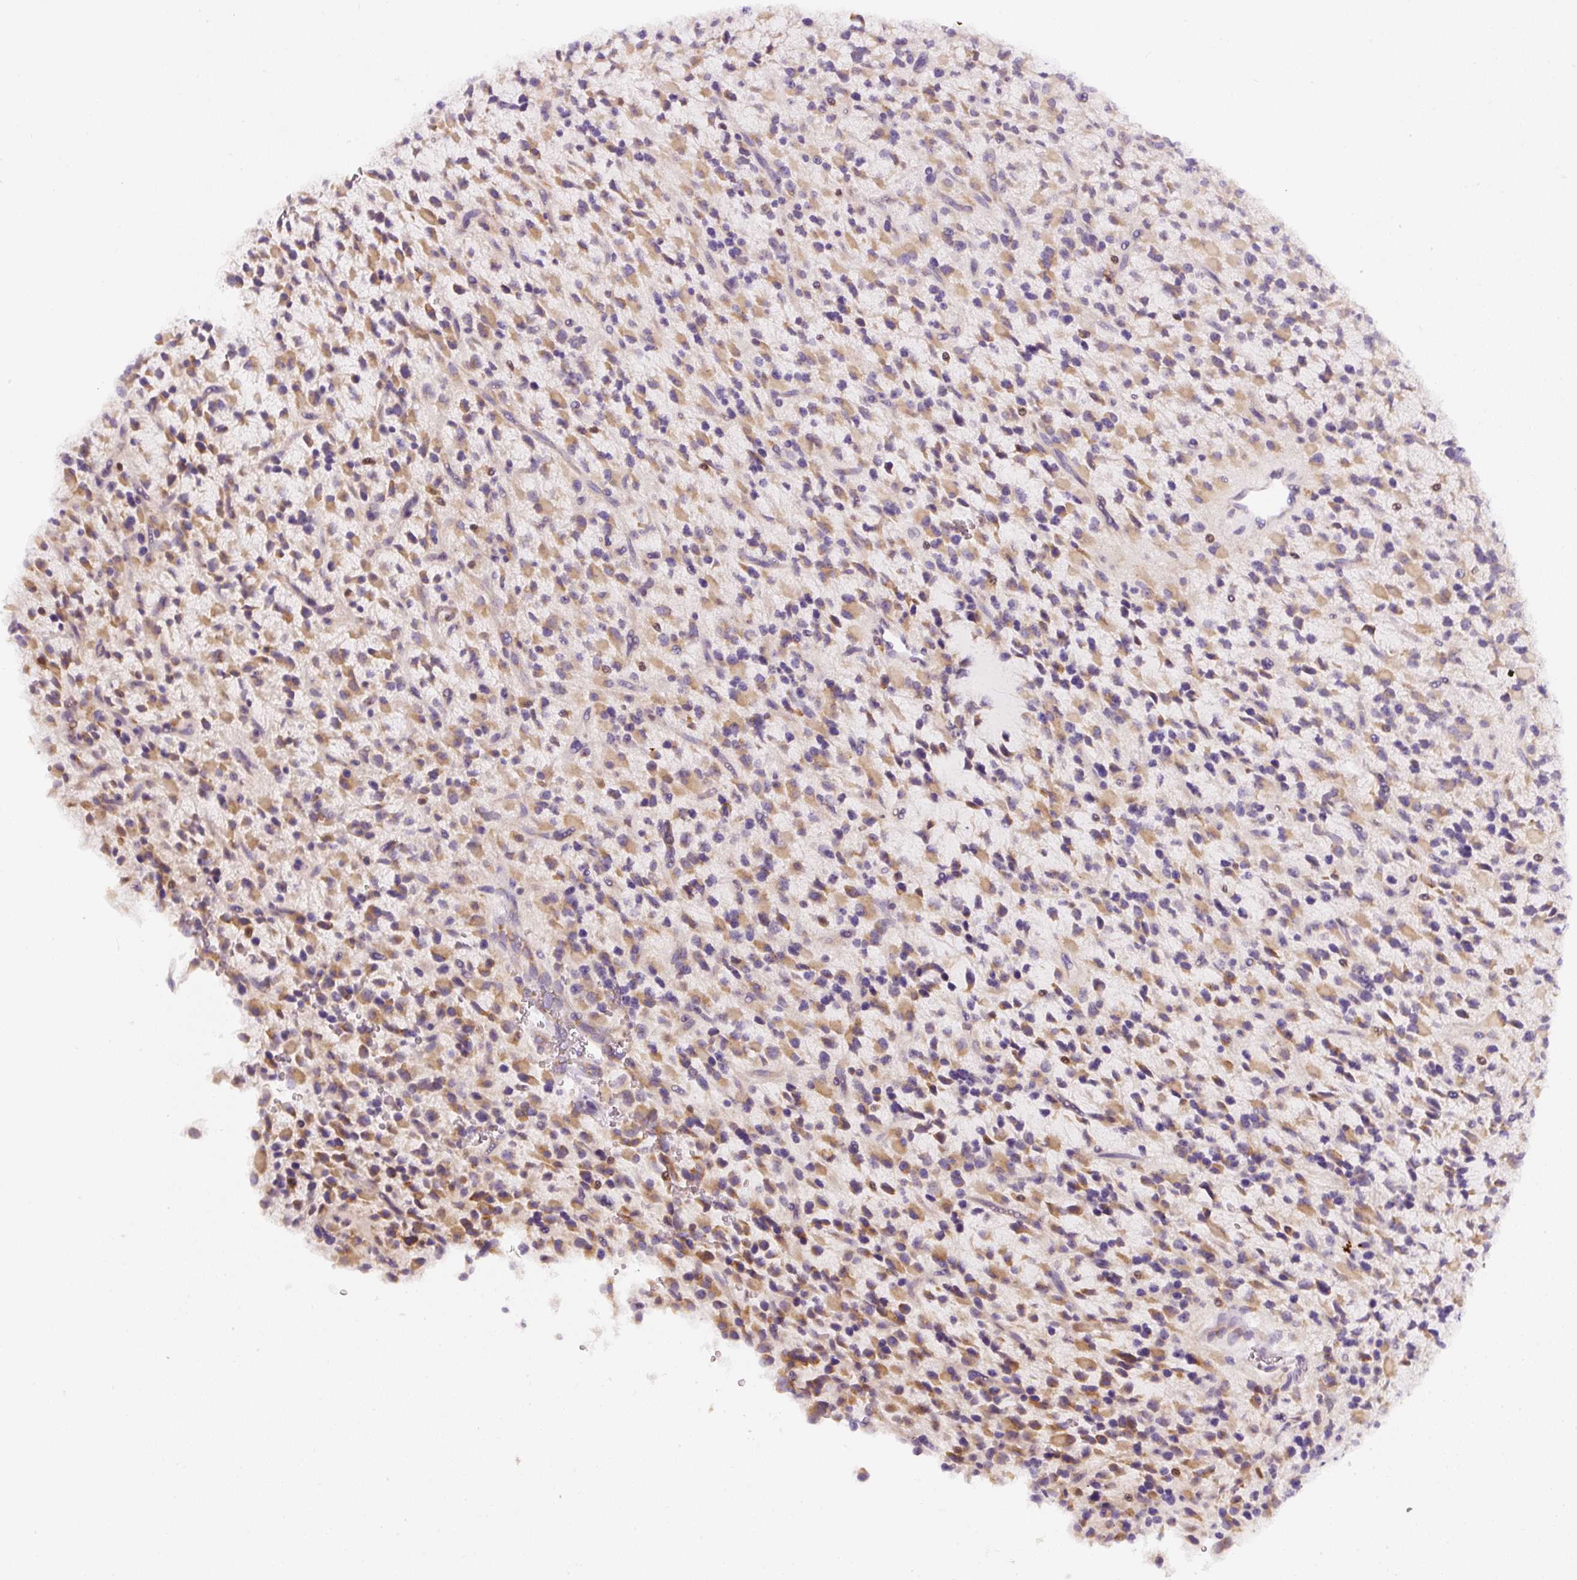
{"staining": {"intensity": "moderate", "quantity": "25%-75%", "location": "cytoplasmic/membranous"}, "tissue": "glioma", "cell_type": "Tumor cells", "image_type": "cancer", "snomed": [{"axis": "morphology", "description": "Glioma, malignant, High grade"}, {"axis": "topography", "description": "Brain"}], "caption": "A brown stain highlights moderate cytoplasmic/membranous positivity of a protein in human malignant glioma (high-grade) tumor cells.", "gene": "DDOST", "patient": {"sex": "male", "age": 34}}